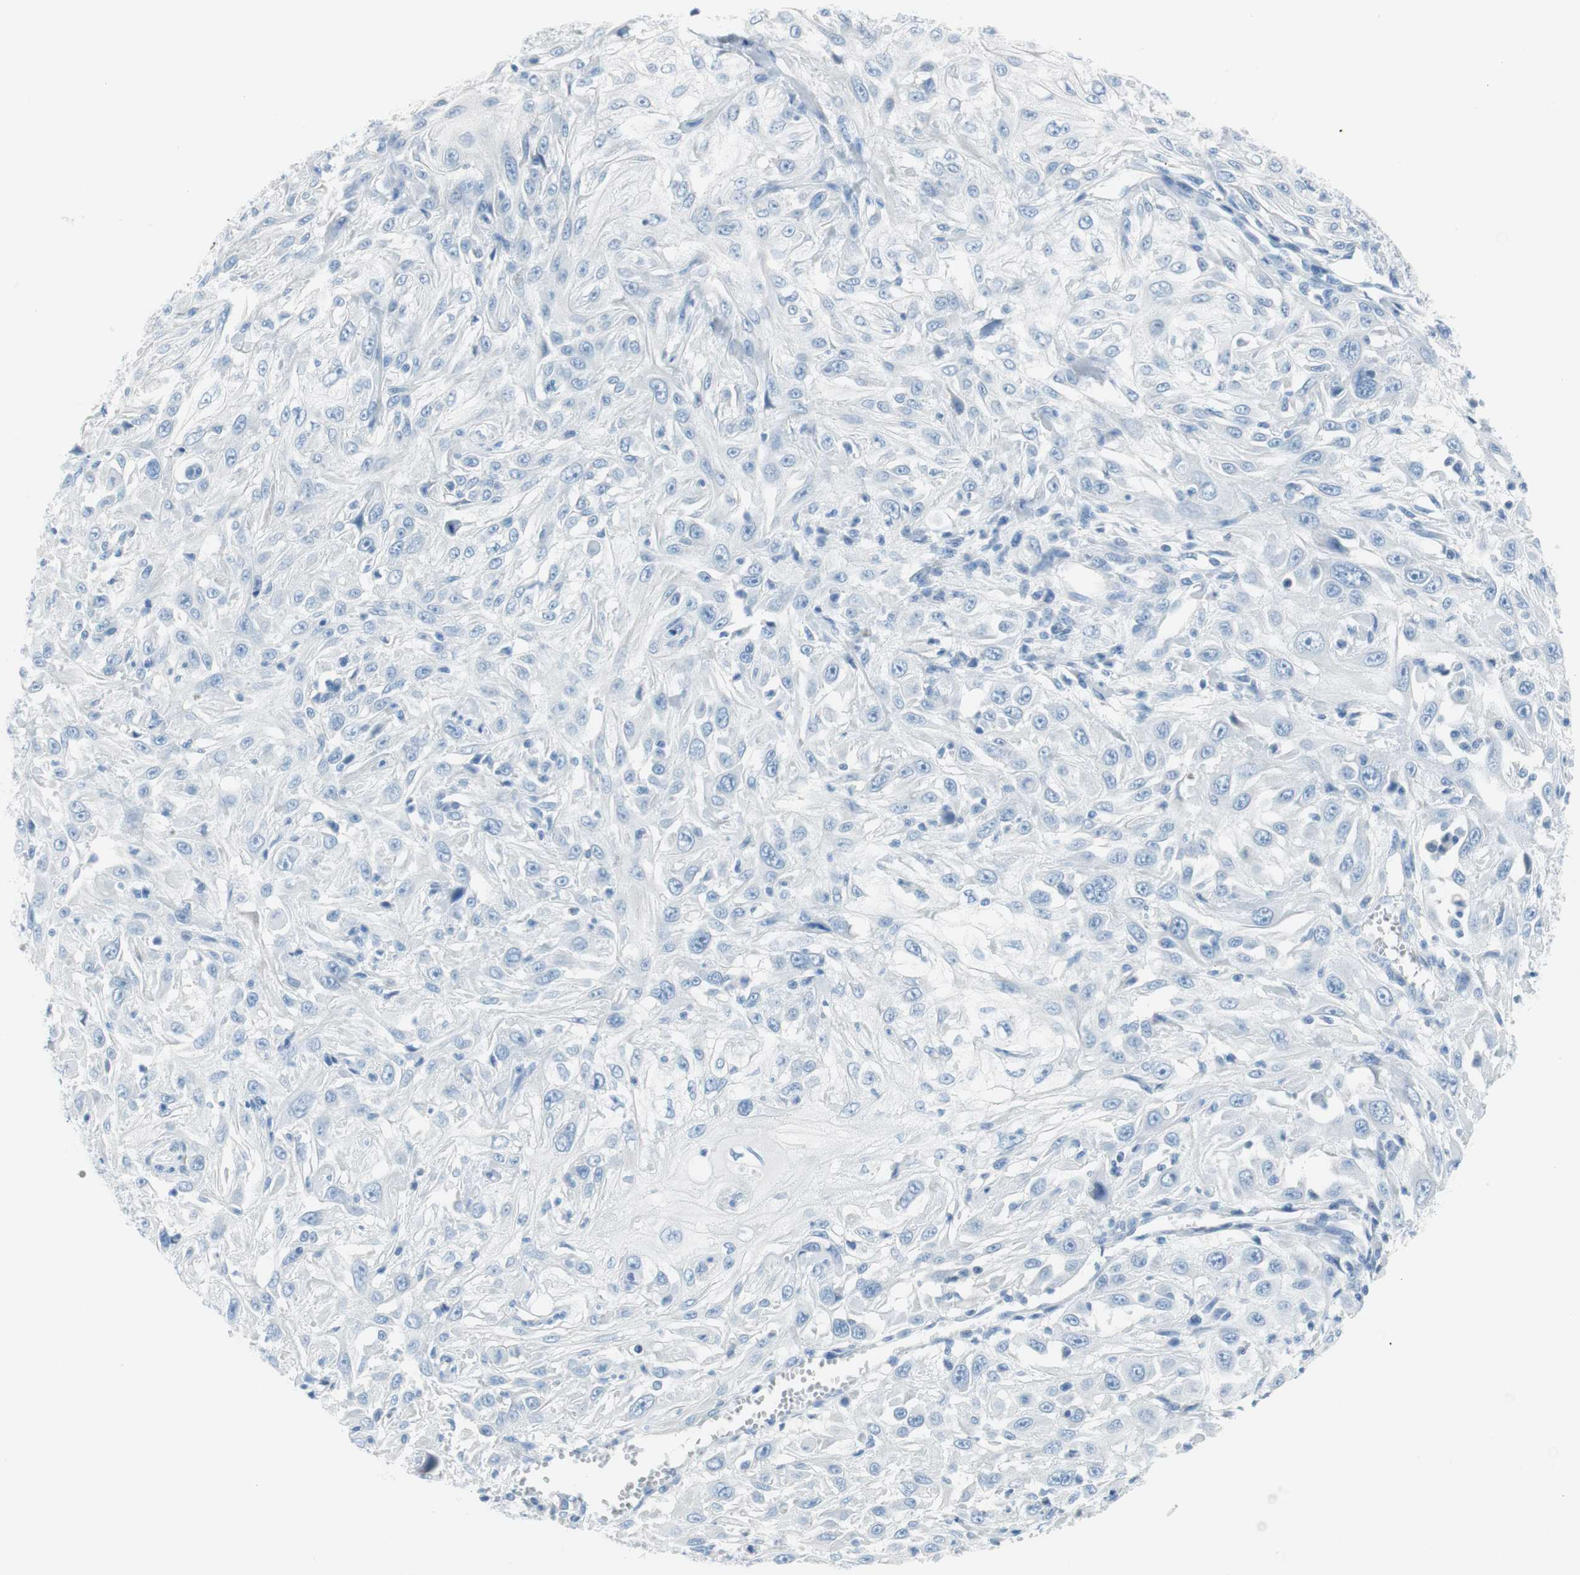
{"staining": {"intensity": "negative", "quantity": "none", "location": "none"}, "tissue": "skin cancer", "cell_type": "Tumor cells", "image_type": "cancer", "snomed": [{"axis": "morphology", "description": "Squamous cell carcinoma, NOS"}, {"axis": "topography", "description": "Skin"}], "caption": "The immunohistochemistry (IHC) photomicrograph has no significant staining in tumor cells of skin cancer tissue.", "gene": "MYH1", "patient": {"sex": "male", "age": 75}}